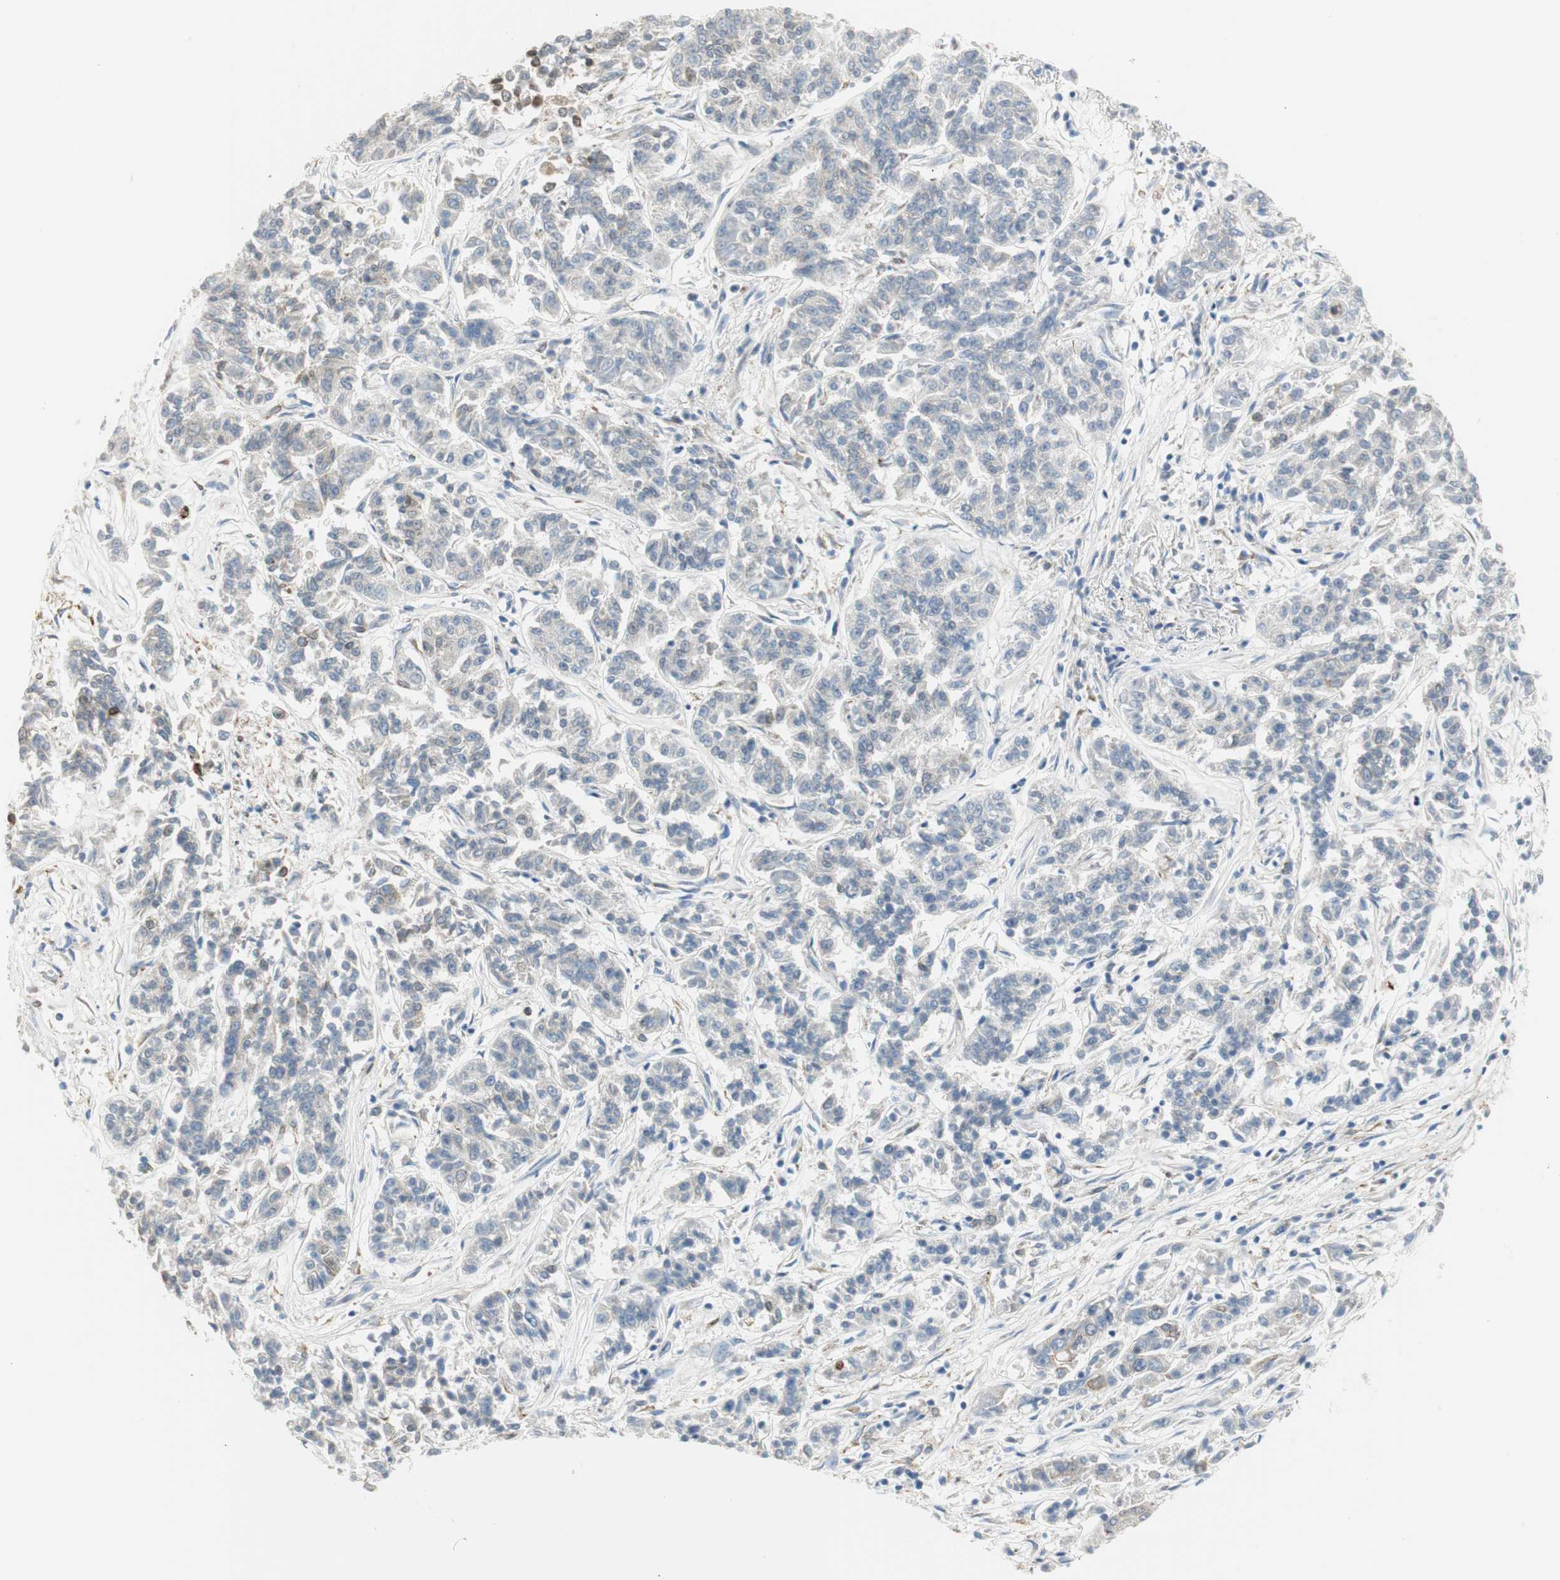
{"staining": {"intensity": "negative", "quantity": "none", "location": "none"}, "tissue": "lung cancer", "cell_type": "Tumor cells", "image_type": "cancer", "snomed": [{"axis": "morphology", "description": "Adenocarcinoma, NOS"}, {"axis": "topography", "description": "Lung"}], "caption": "The photomicrograph reveals no staining of tumor cells in lung adenocarcinoma.", "gene": "TNFSF11", "patient": {"sex": "male", "age": 84}}